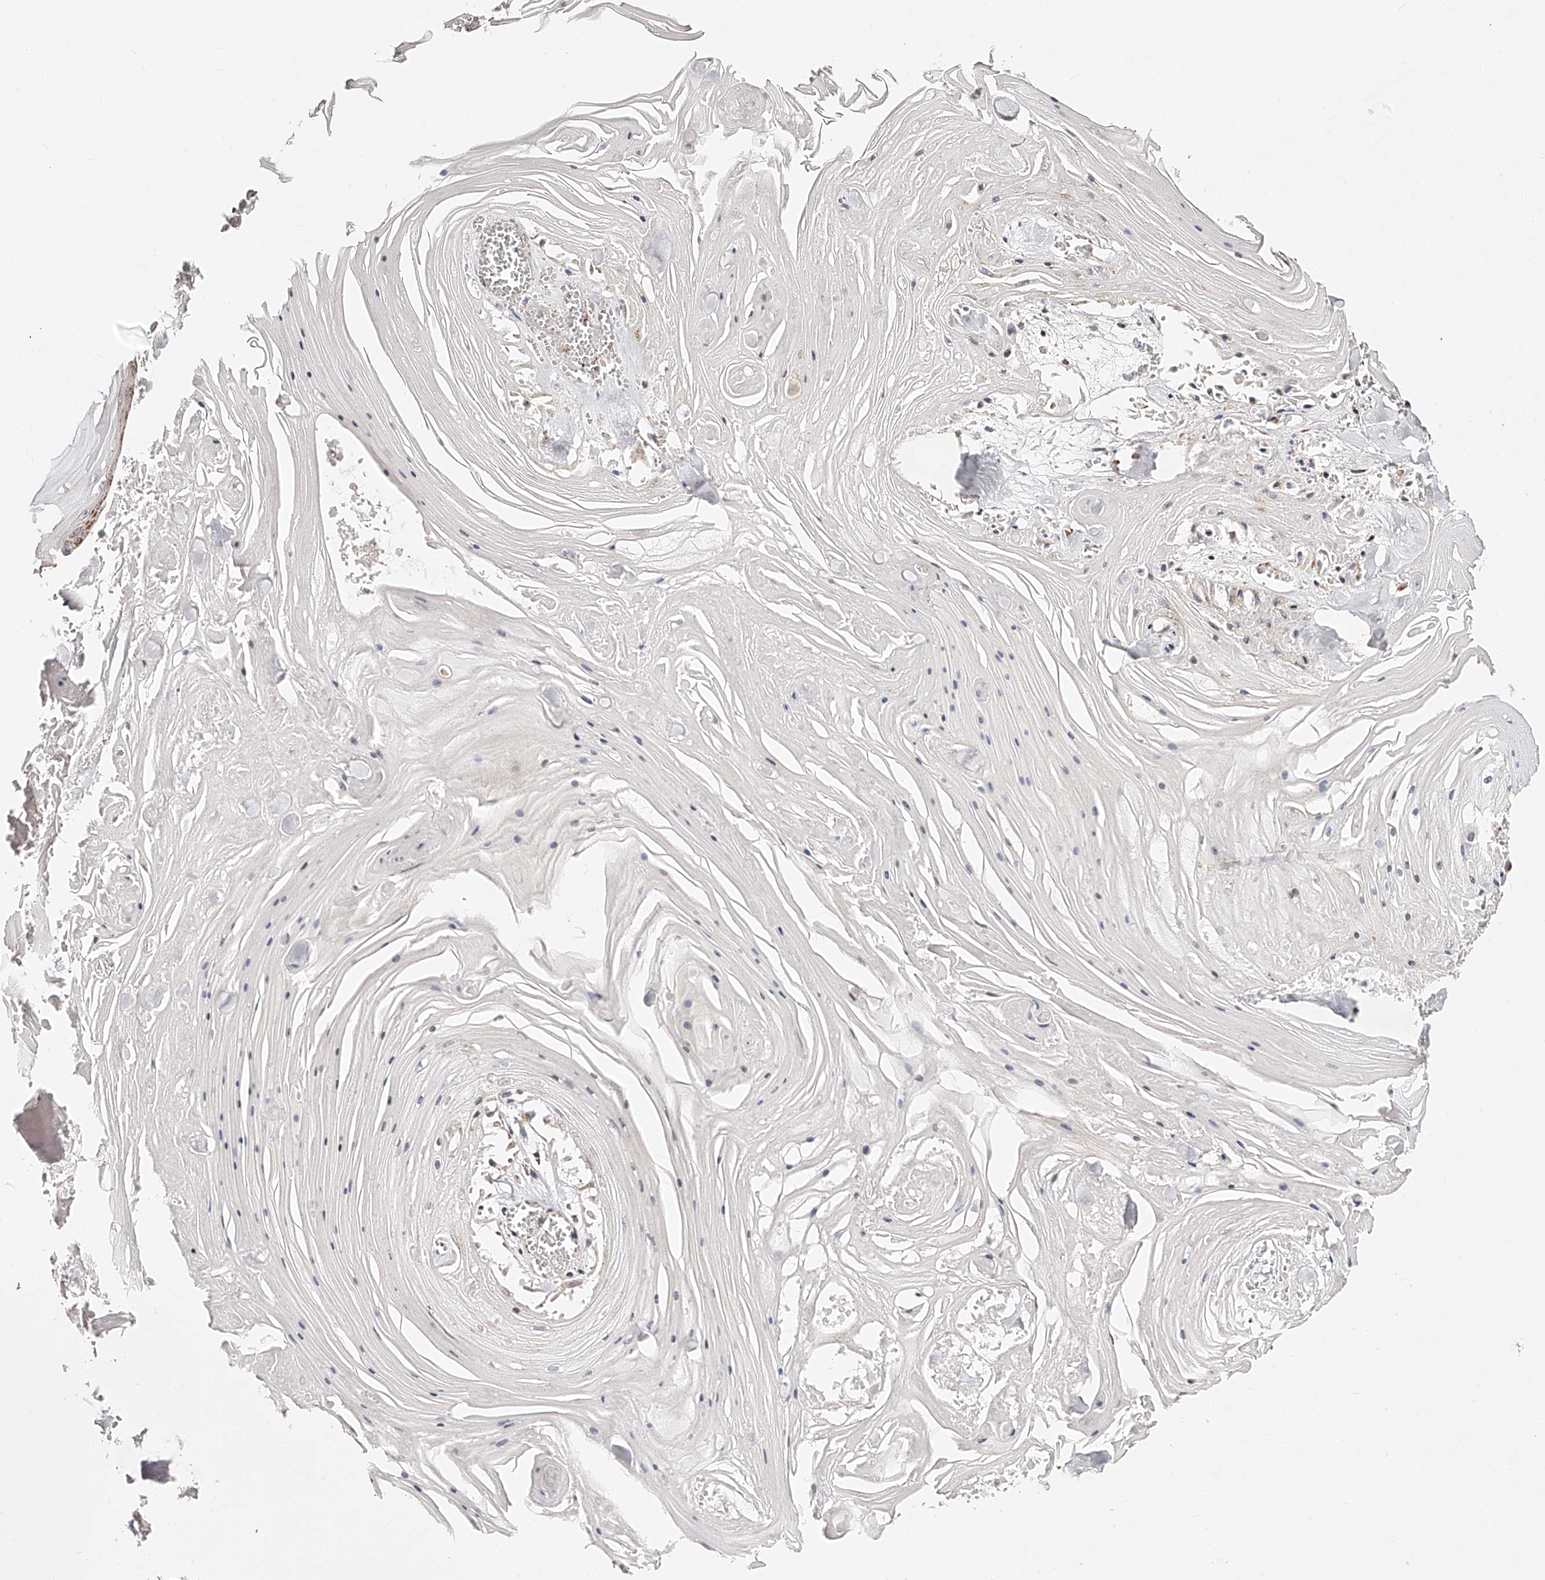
{"staining": {"intensity": "moderate", "quantity": "<25%", "location": "cytoplasmic/membranous"}, "tissue": "skin cancer", "cell_type": "Tumor cells", "image_type": "cancer", "snomed": [{"axis": "morphology", "description": "Squamous cell carcinoma, NOS"}, {"axis": "topography", "description": "Skin"}], "caption": "Immunohistochemical staining of human skin cancer (squamous cell carcinoma) shows low levels of moderate cytoplasmic/membranous positivity in about <25% of tumor cells. The protein of interest is shown in brown color, while the nuclei are stained blue.", "gene": "NDUFV3", "patient": {"sex": "male", "age": 74}}